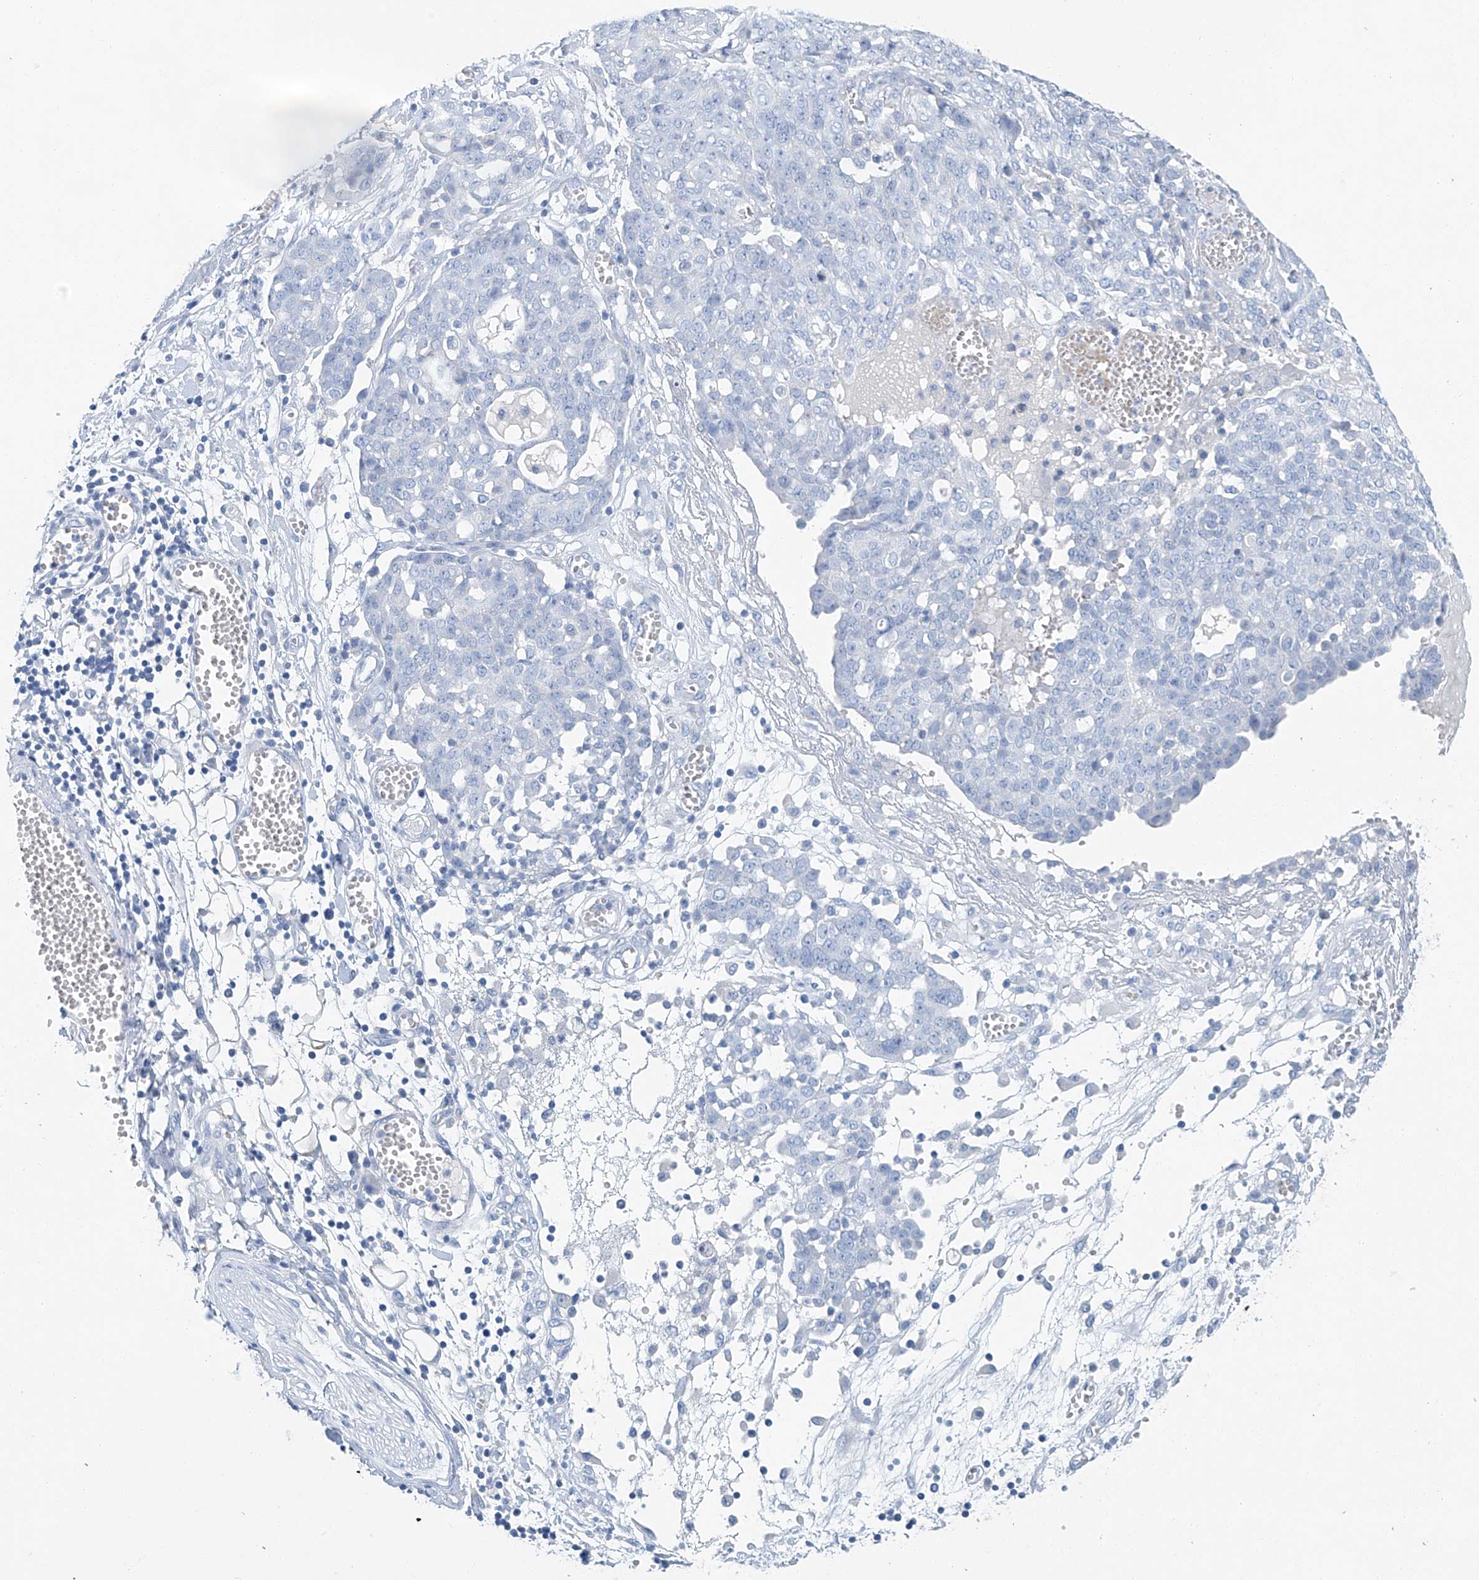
{"staining": {"intensity": "negative", "quantity": "none", "location": "none"}, "tissue": "ovarian cancer", "cell_type": "Tumor cells", "image_type": "cancer", "snomed": [{"axis": "morphology", "description": "Cystadenocarcinoma, serous, NOS"}, {"axis": "topography", "description": "Soft tissue"}, {"axis": "topography", "description": "Ovary"}], "caption": "The image reveals no significant staining in tumor cells of ovarian cancer (serous cystadenocarcinoma).", "gene": "C1orf87", "patient": {"sex": "female", "age": 57}}